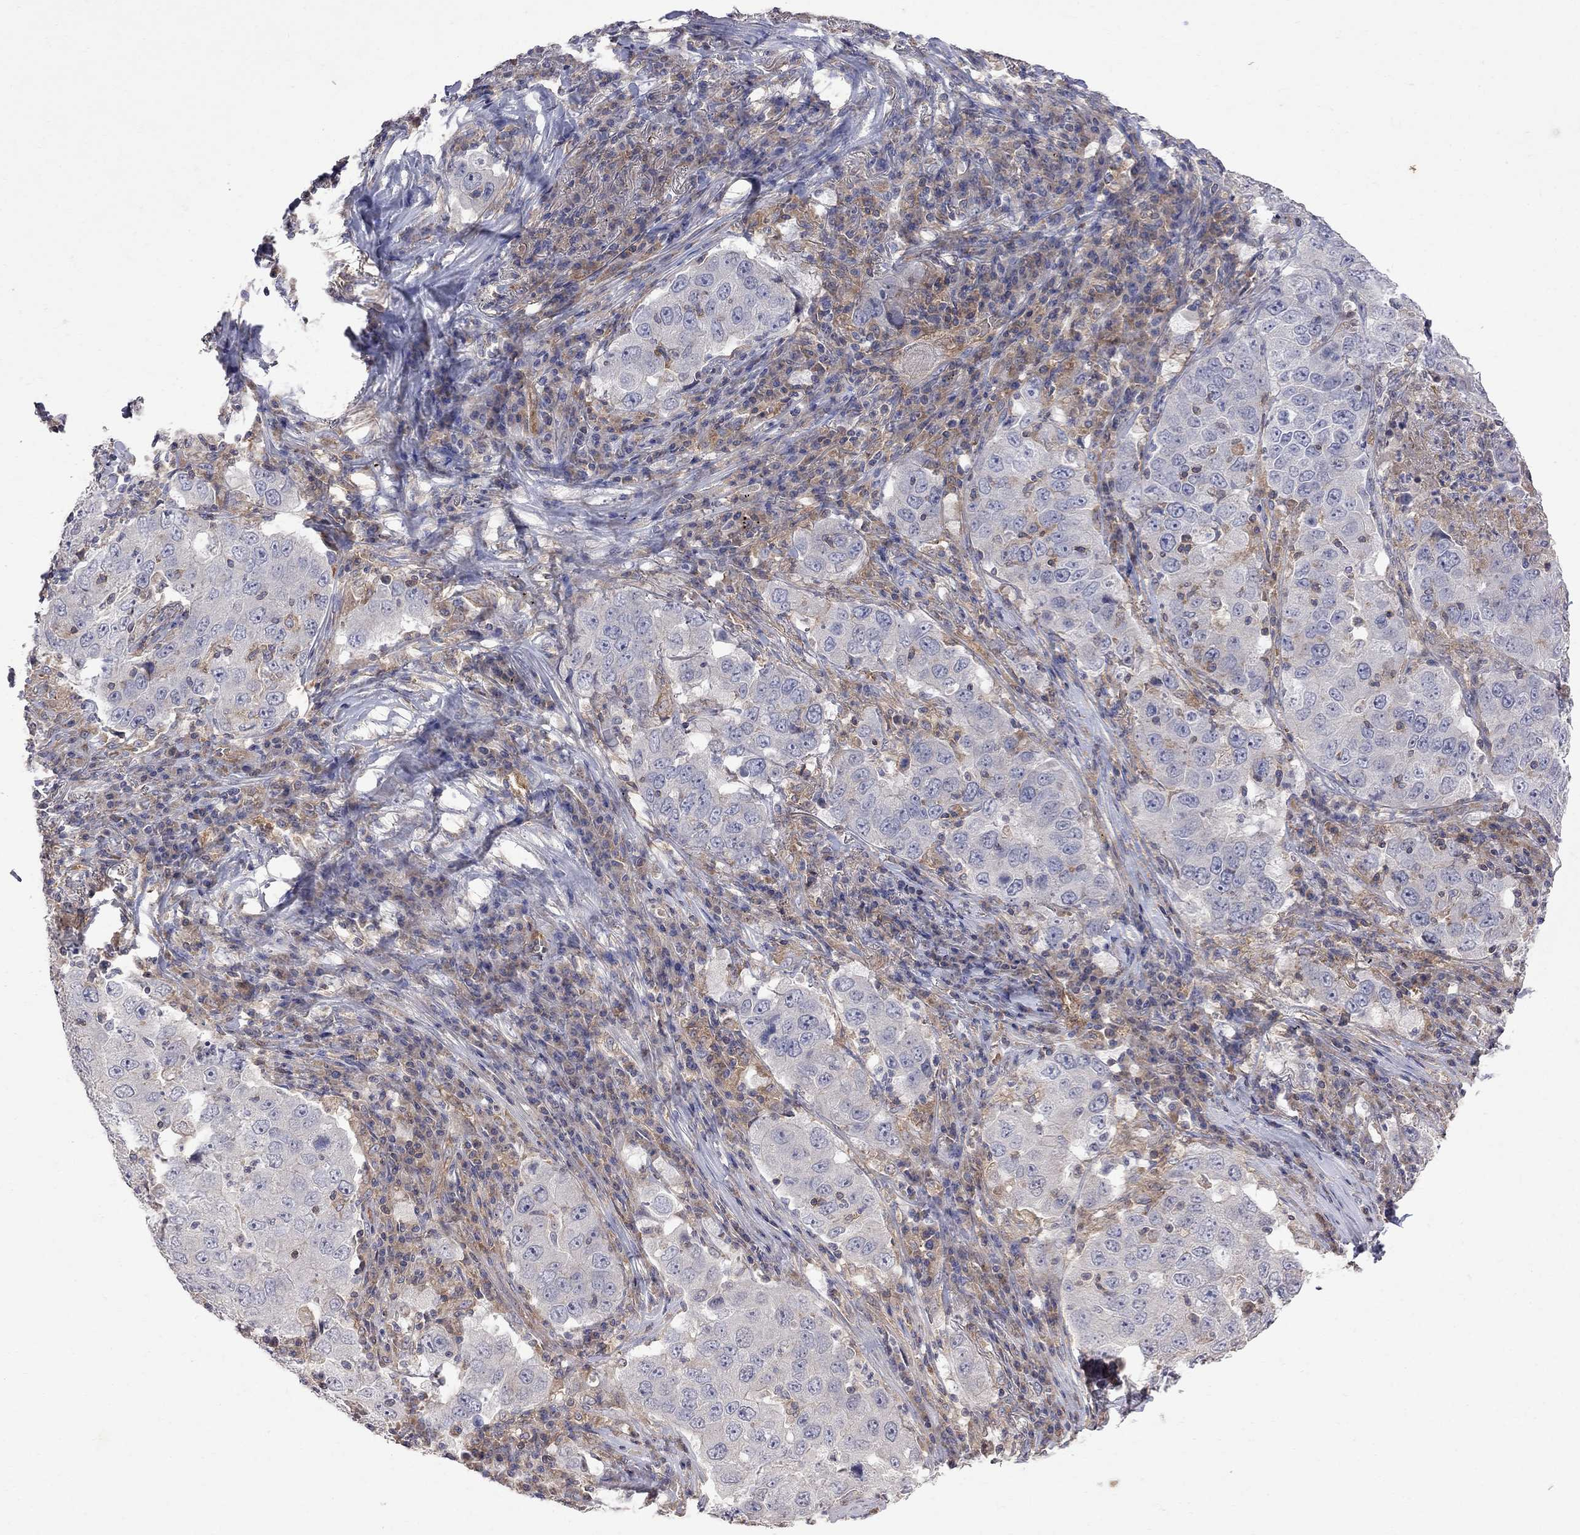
{"staining": {"intensity": "negative", "quantity": "none", "location": "none"}, "tissue": "lung cancer", "cell_type": "Tumor cells", "image_type": "cancer", "snomed": [{"axis": "morphology", "description": "Adenocarcinoma, NOS"}, {"axis": "topography", "description": "Lung"}], "caption": "Immunohistochemistry (IHC) micrograph of neoplastic tissue: human lung cancer (adenocarcinoma) stained with DAB (3,3'-diaminobenzidine) displays no significant protein staining in tumor cells.", "gene": "ABI3", "patient": {"sex": "male", "age": 73}}